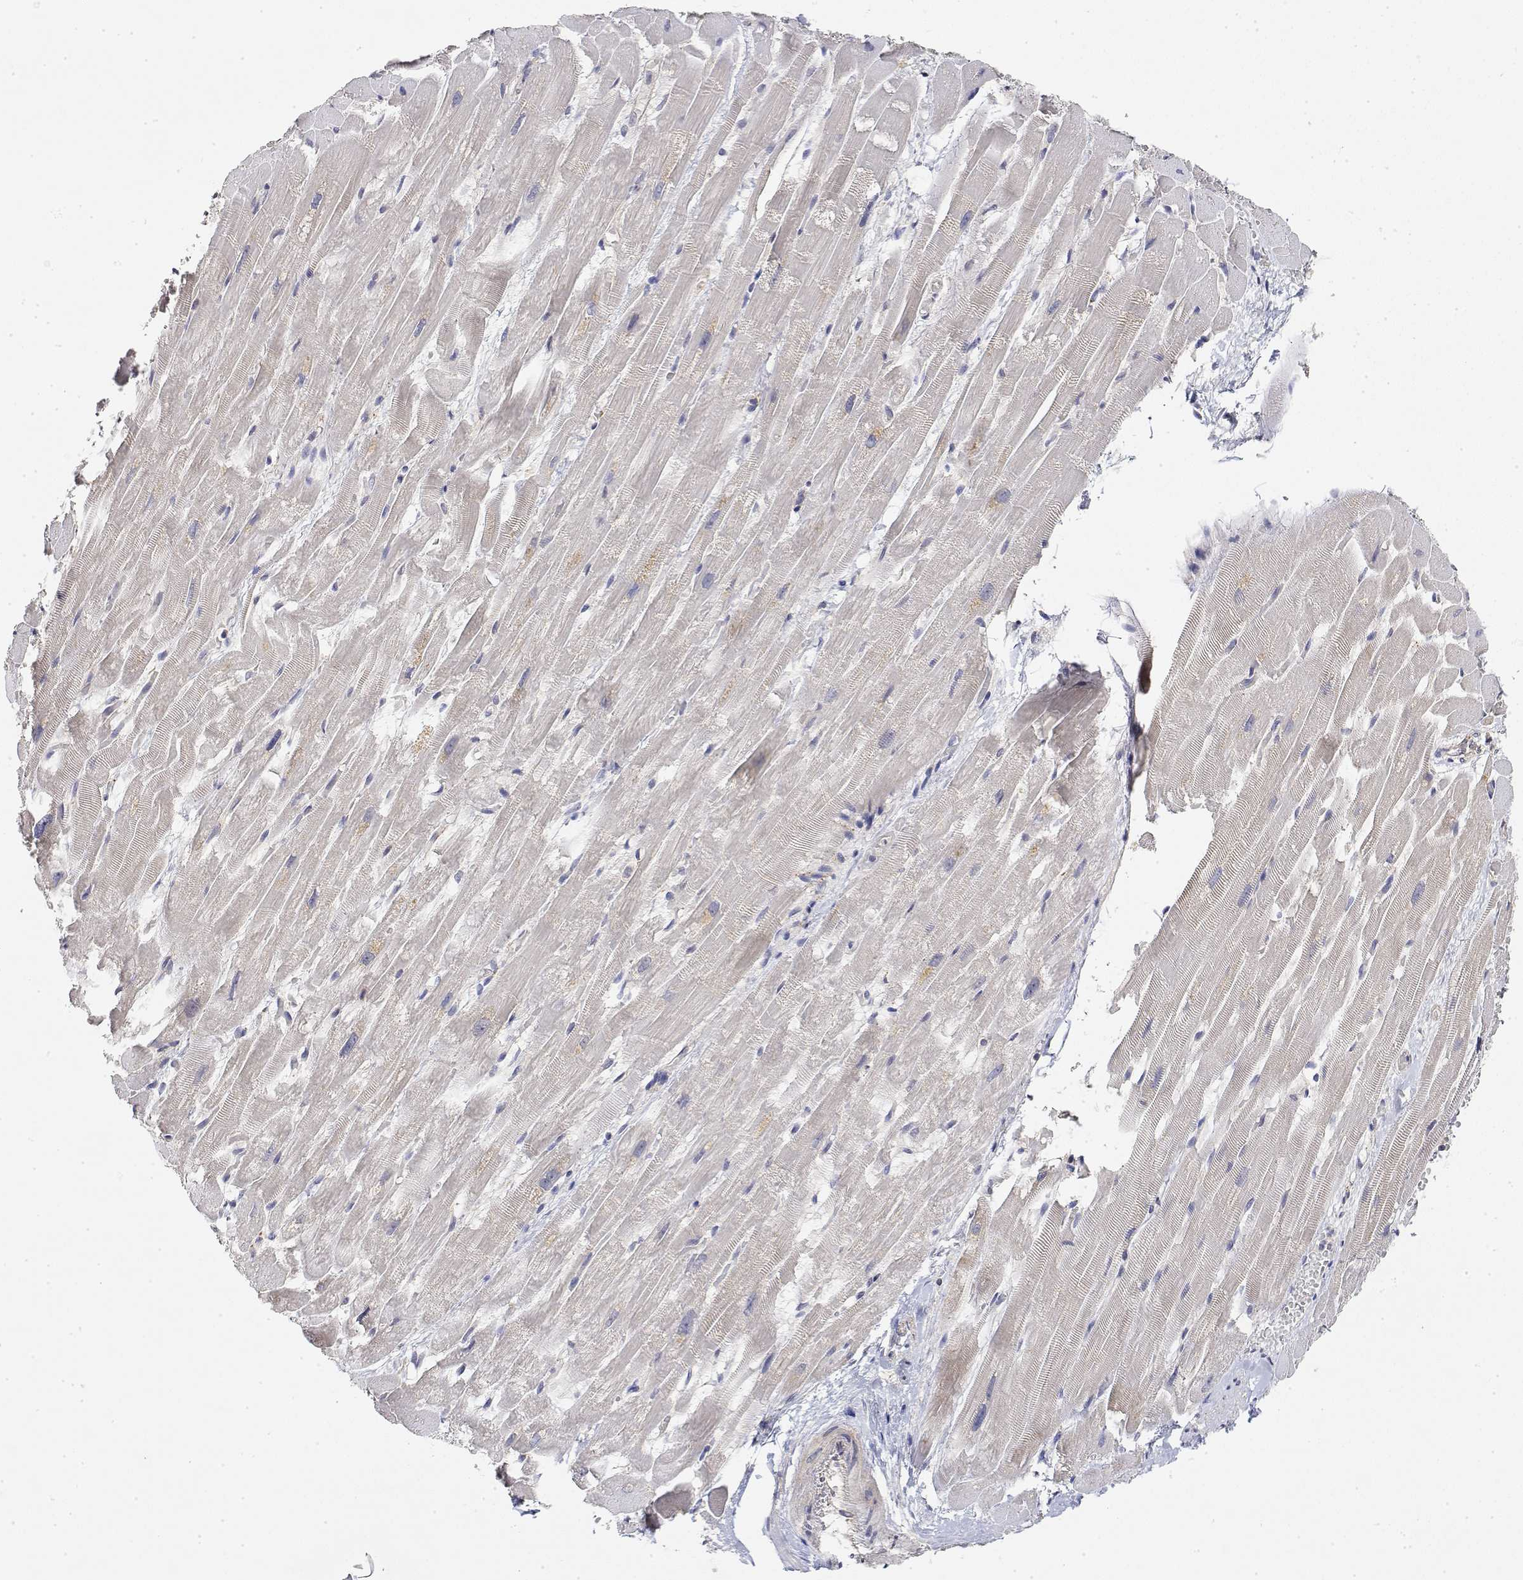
{"staining": {"intensity": "weak", "quantity": "25%-75%", "location": "cytoplasmic/membranous"}, "tissue": "heart muscle", "cell_type": "Cardiomyocytes", "image_type": "normal", "snomed": [{"axis": "morphology", "description": "Normal tissue, NOS"}, {"axis": "topography", "description": "Heart"}], "caption": "Weak cytoplasmic/membranous expression for a protein is identified in approximately 25%-75% of cardiomyocytes of benign heart muscle using immunohistochemistry.", "gene": "LONRF3", "patient": {"sex": "male", "age": 37}}